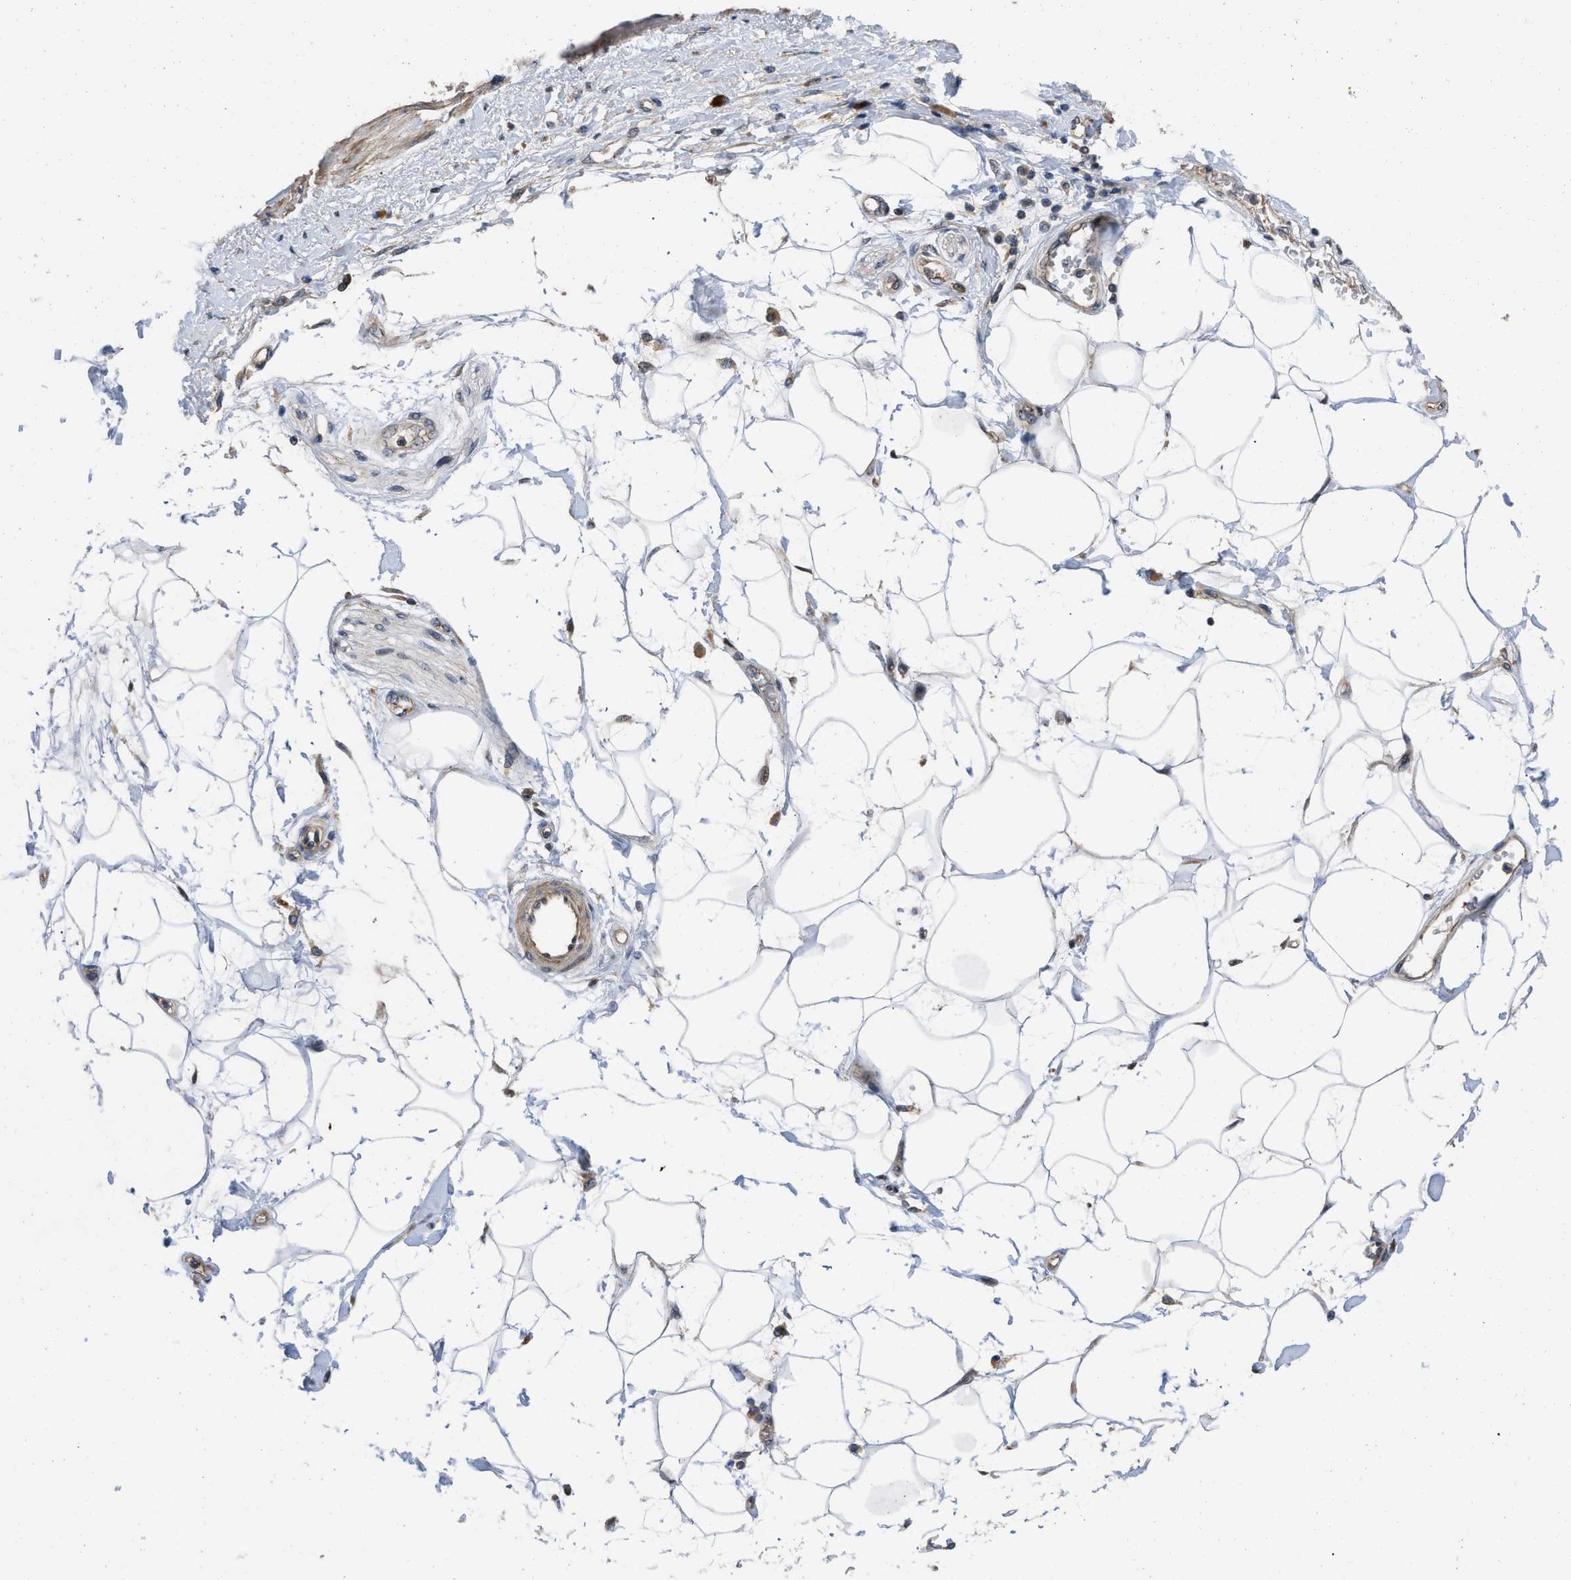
{"staining": {"intensity": "weak", "quantity": ">75%", "location": "cytoplasmic/membranous,nuclear"}, "tissue": "adipose tissue", "cell_type": "Adipocytes", "image_type": "normal", "snomed": [{"axis": "morphology", "description": "Normal tissue, NOS"}, {"axis": "morphology", "description": "Adenocarcinoma, NOS"}, {"axis": "topography", "description": "Duodenum"}, {"axis": "topography", "description": "Peripheral nerve tissue"}], "caption": "Weak cytoplasmic/membranous,nuclear positivity for a protein is identified in approximately >75% of adipocytes of benign adipose tissue using immunohistochemistry (IHC).", "gene": "PRDM14", "patient": {"sex": "female", "age": 60}}